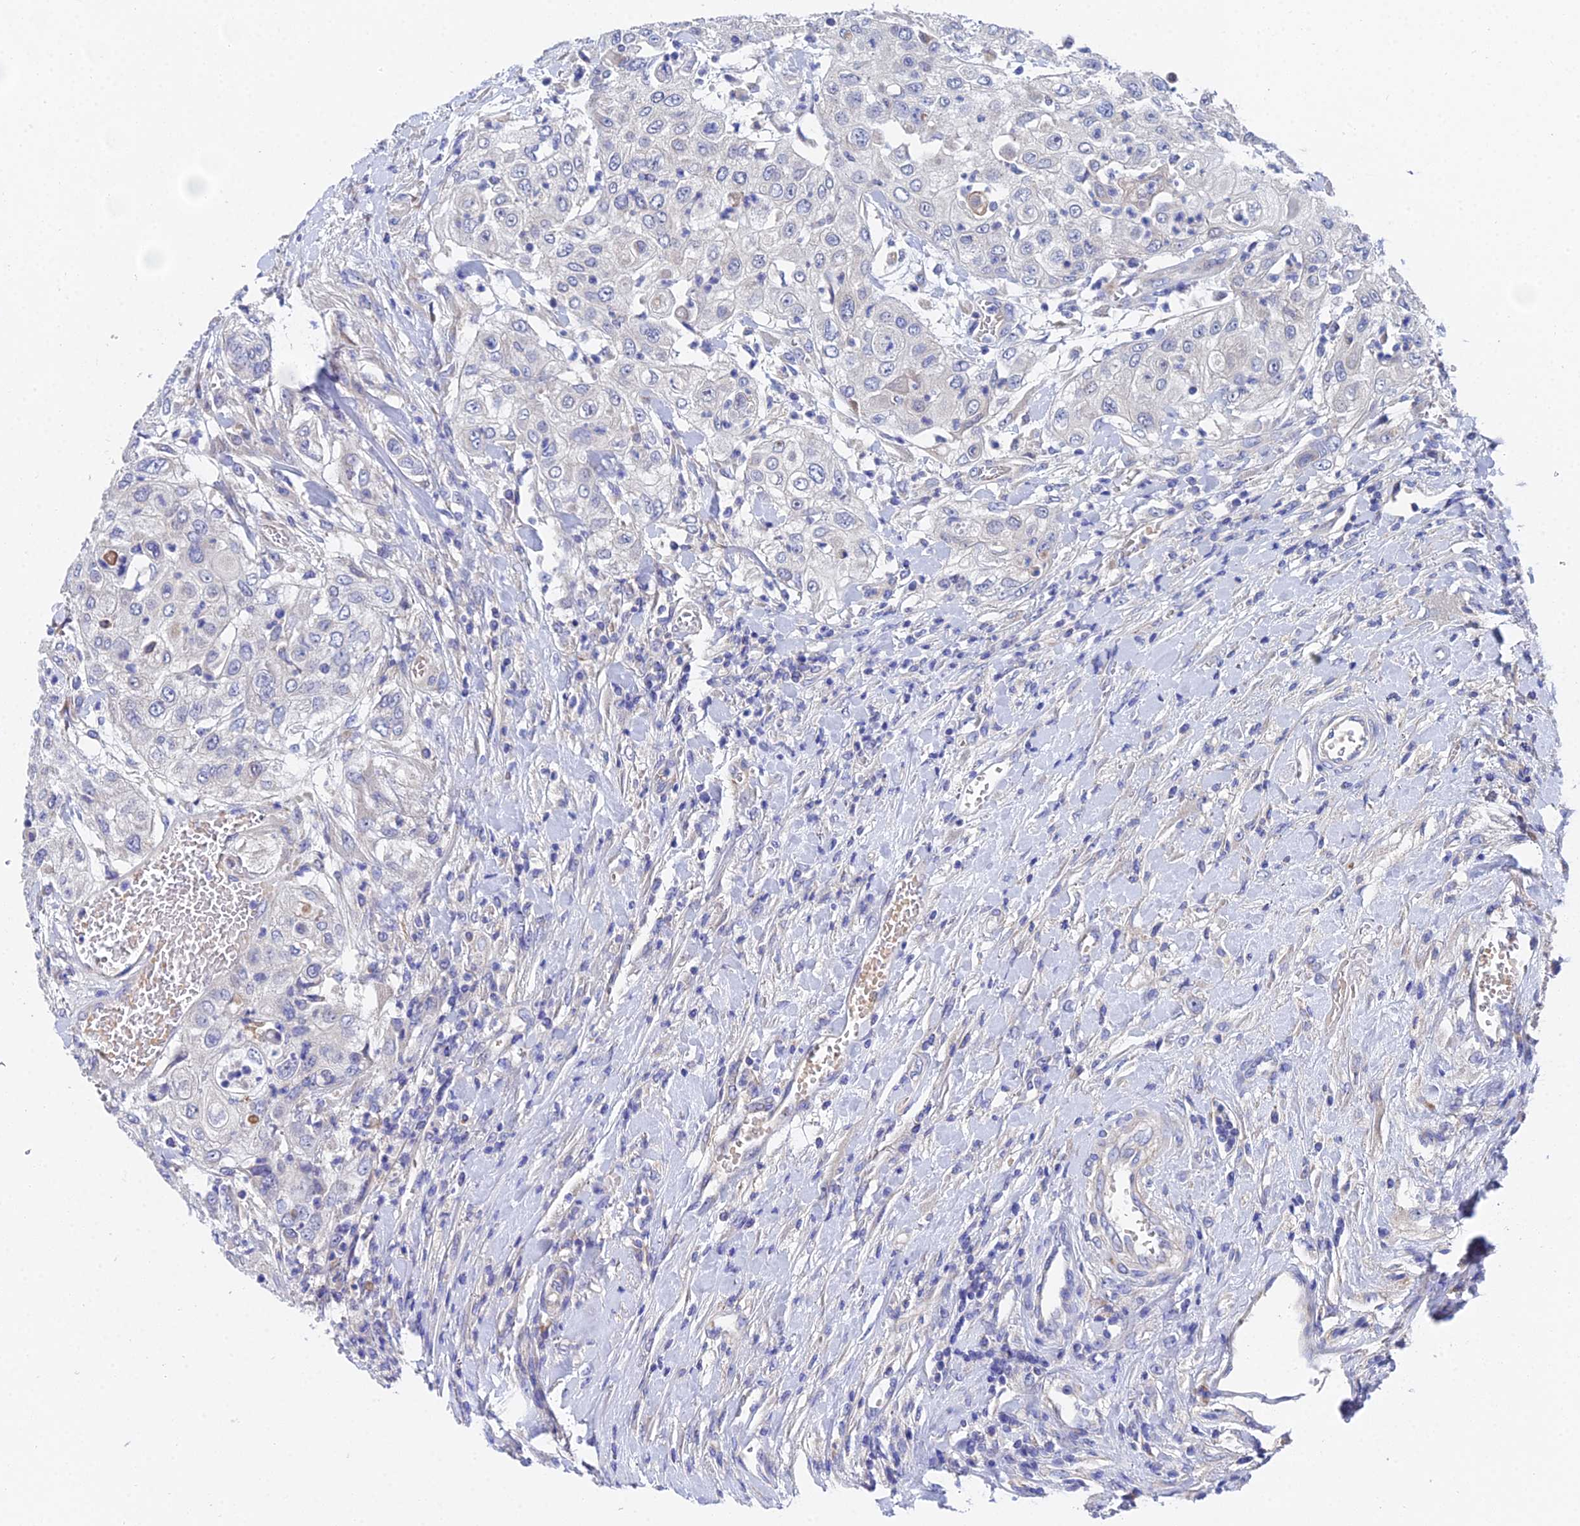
{"staining": {"intensity": "negative", "quantity": "none", "location": "none"}, "tissue": "urothelial cancer", "cell_type": "Tumor cells", "image_type": "cancer", "snomed": [{"axis": "morphology", "description": "Urothelial carcinoma, High grade"}, {"axis": "topography", "description": "Urinary bladder"}], "caption": "Tumor cells show no significant protein expression in urothelial carcinoma (high-grade).", "gene": "UBE2L3", "patient": {"sex": "female", "age": 79}}